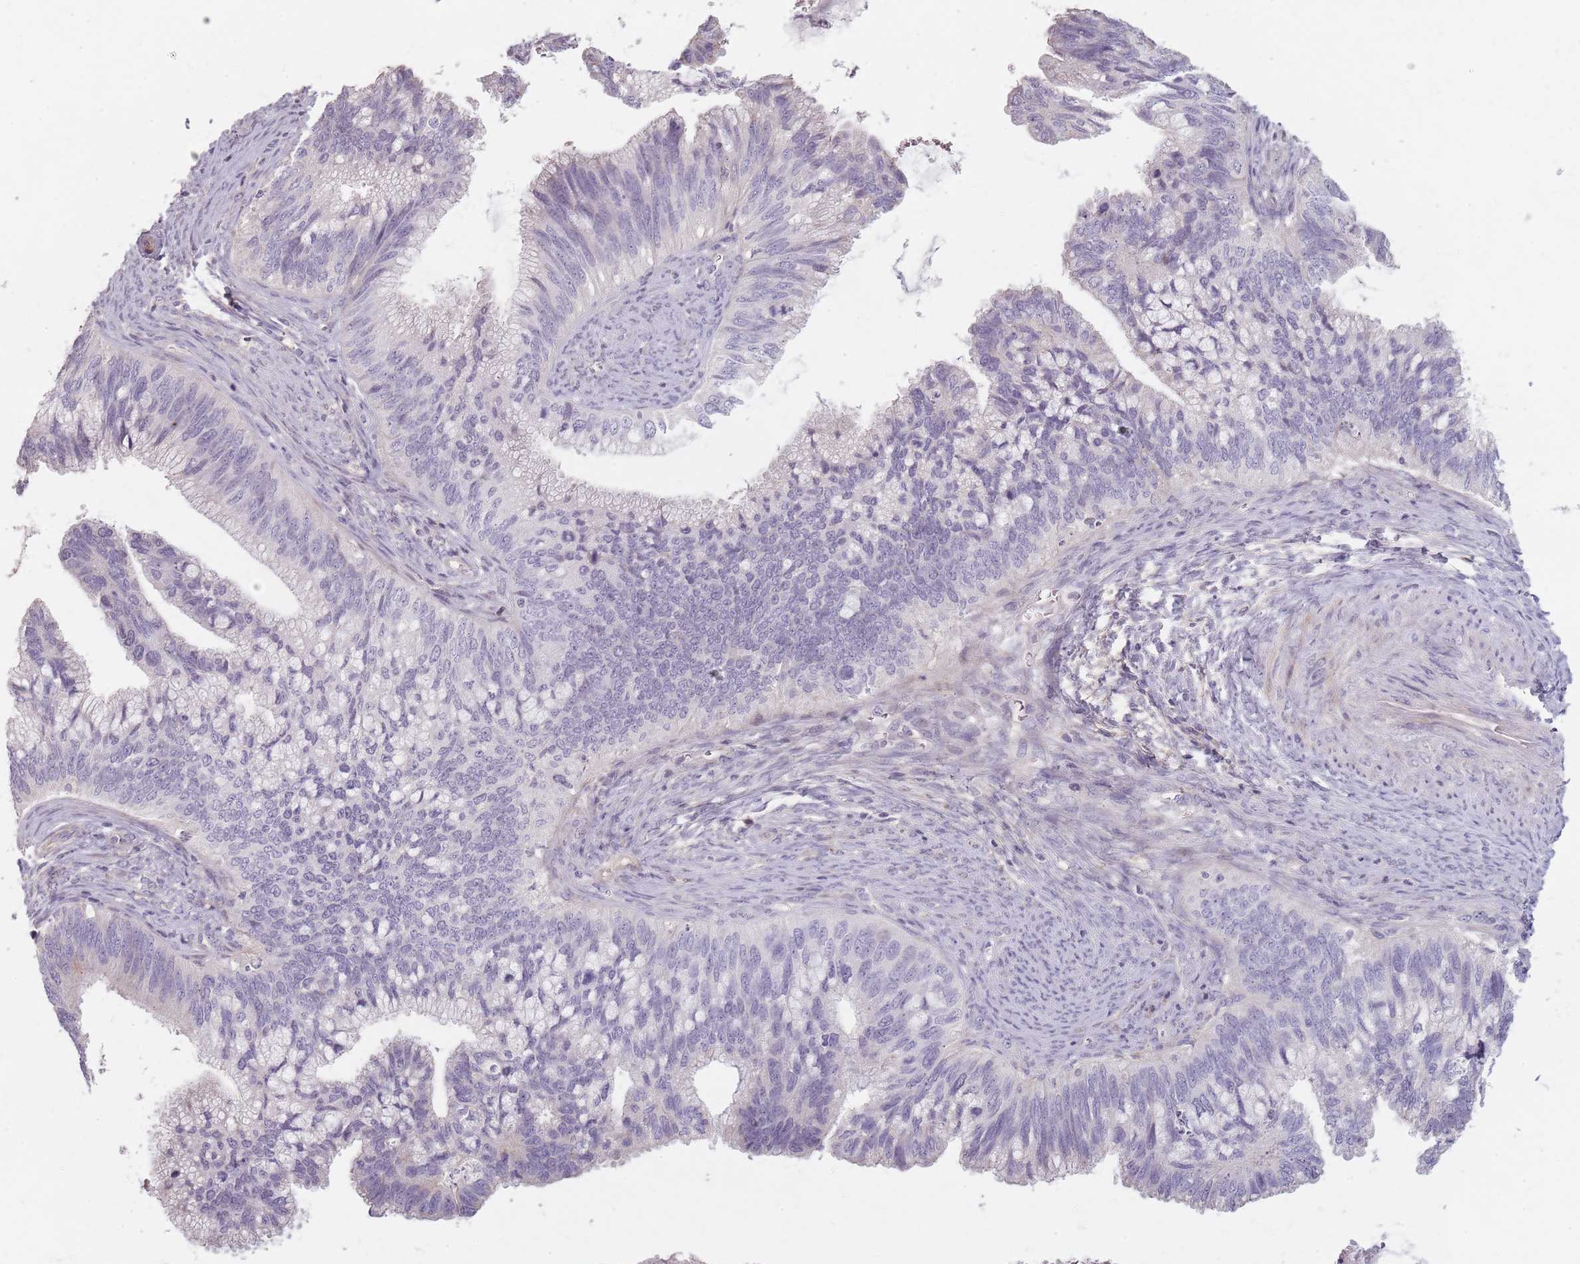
{"staining": {"intensity": "negative", "quantity": "none", "location": "none"}, "tissue": "cervical cancer", "cell_type": "Tumor cells", "image_type": "cancer", "snomed": [{"axis": "morphology", "description": "Adenocarcinoma, NOS"}, {"axis": "topography", "description": "Cervix"}], "caption": "Tumor cells show no significant protein expression in adenocarcinoma (cervical).", "gene": "SYNGR3", "patient": {"sex": "female", "age": 42}}